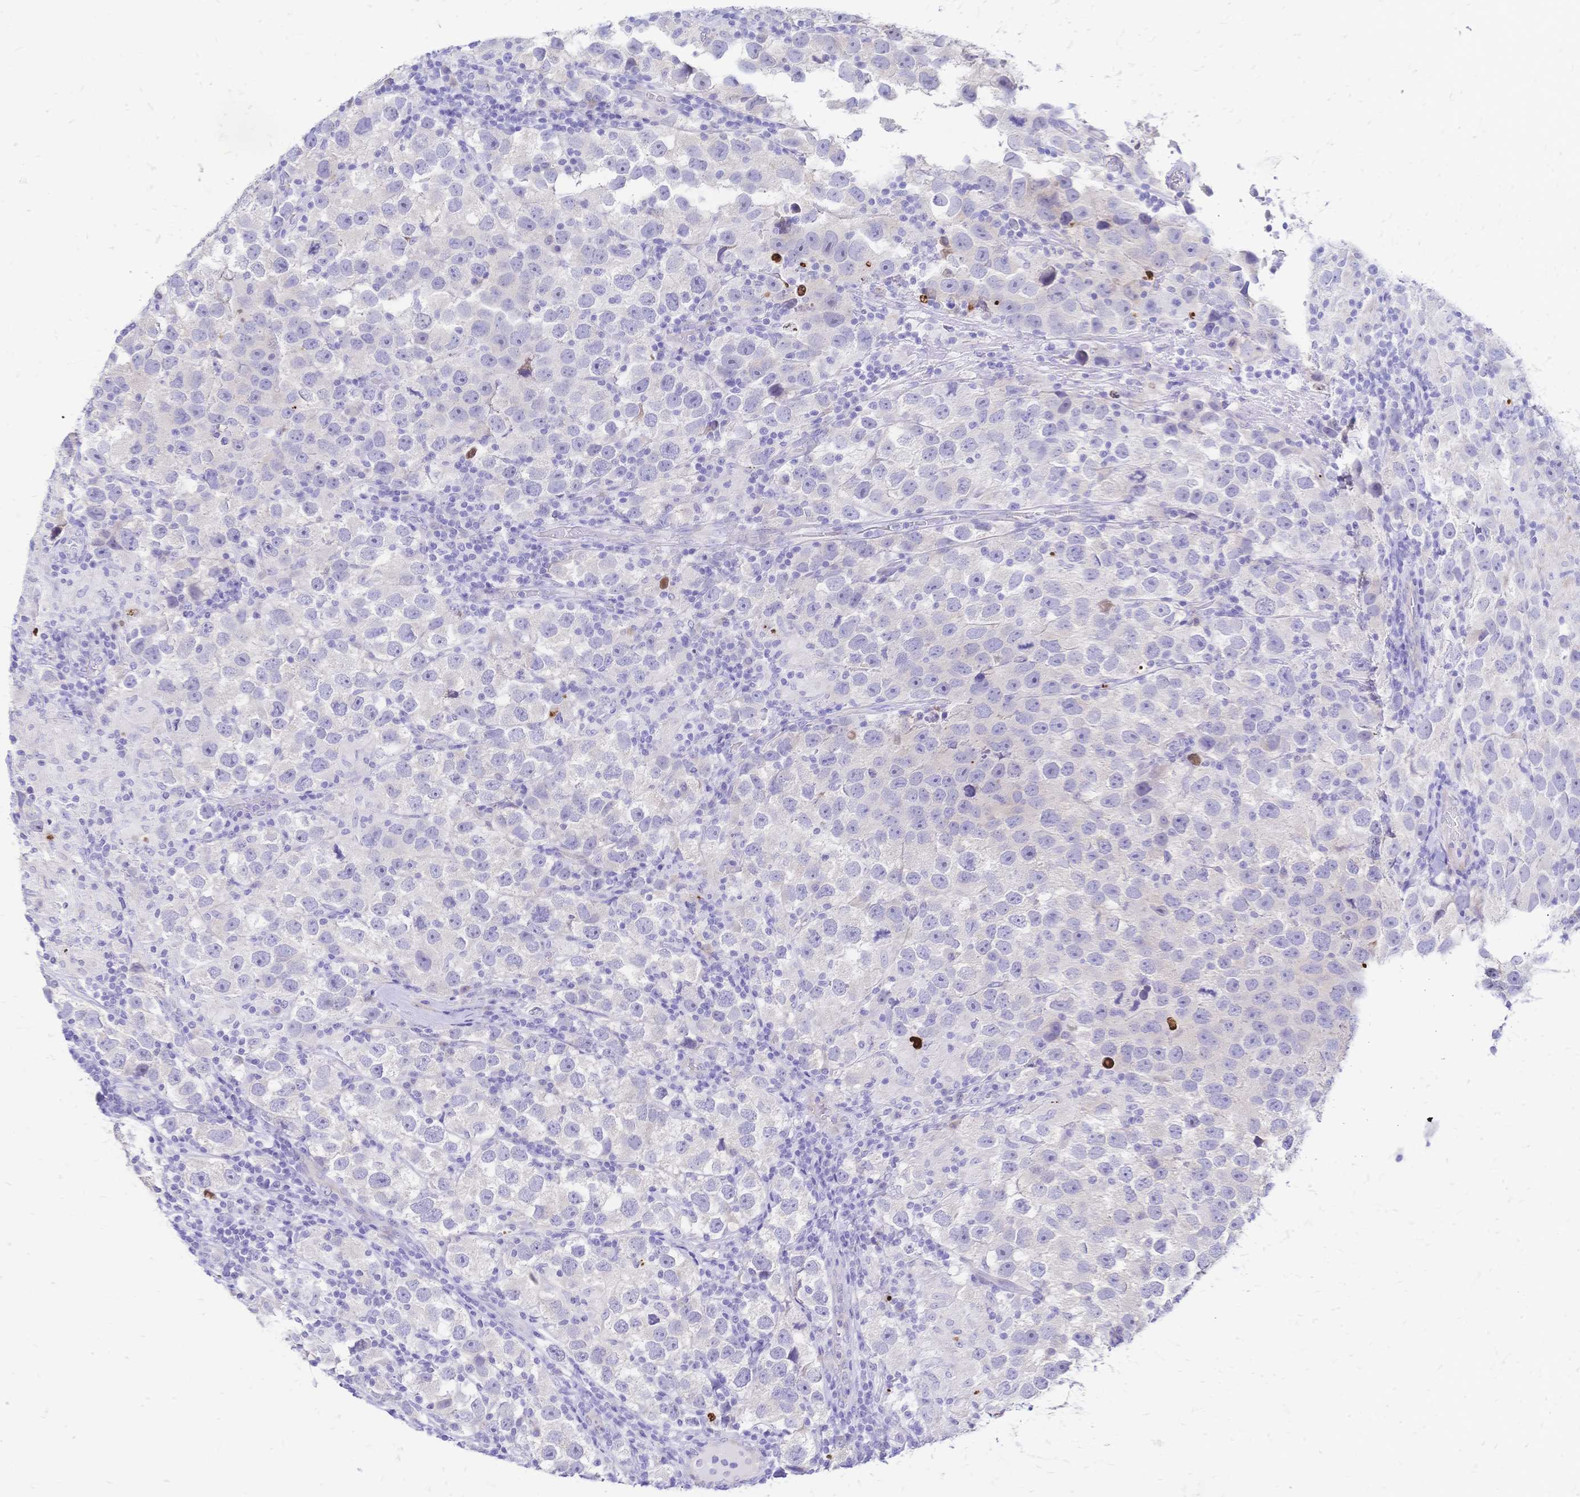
{"staining": {"intensity": "negative", "quantity": "none", "location": "none"}, "tissue": "testis cancer", "cell_type": "Tumor cells", "image_type": "cancer", "snomed": [{"axis": "morphology", "description": "Seminoma, NOS"}, {"axis": "topography", "description": "Testis"}], "caption": "IHC of testis cancer (seminoma) demonstrates no staining in tumor cells. (DAB immunohistochemistry (IHC), high magnification).", "gene": "GRB7", "patient": {"sex": "male", "age": 26}}